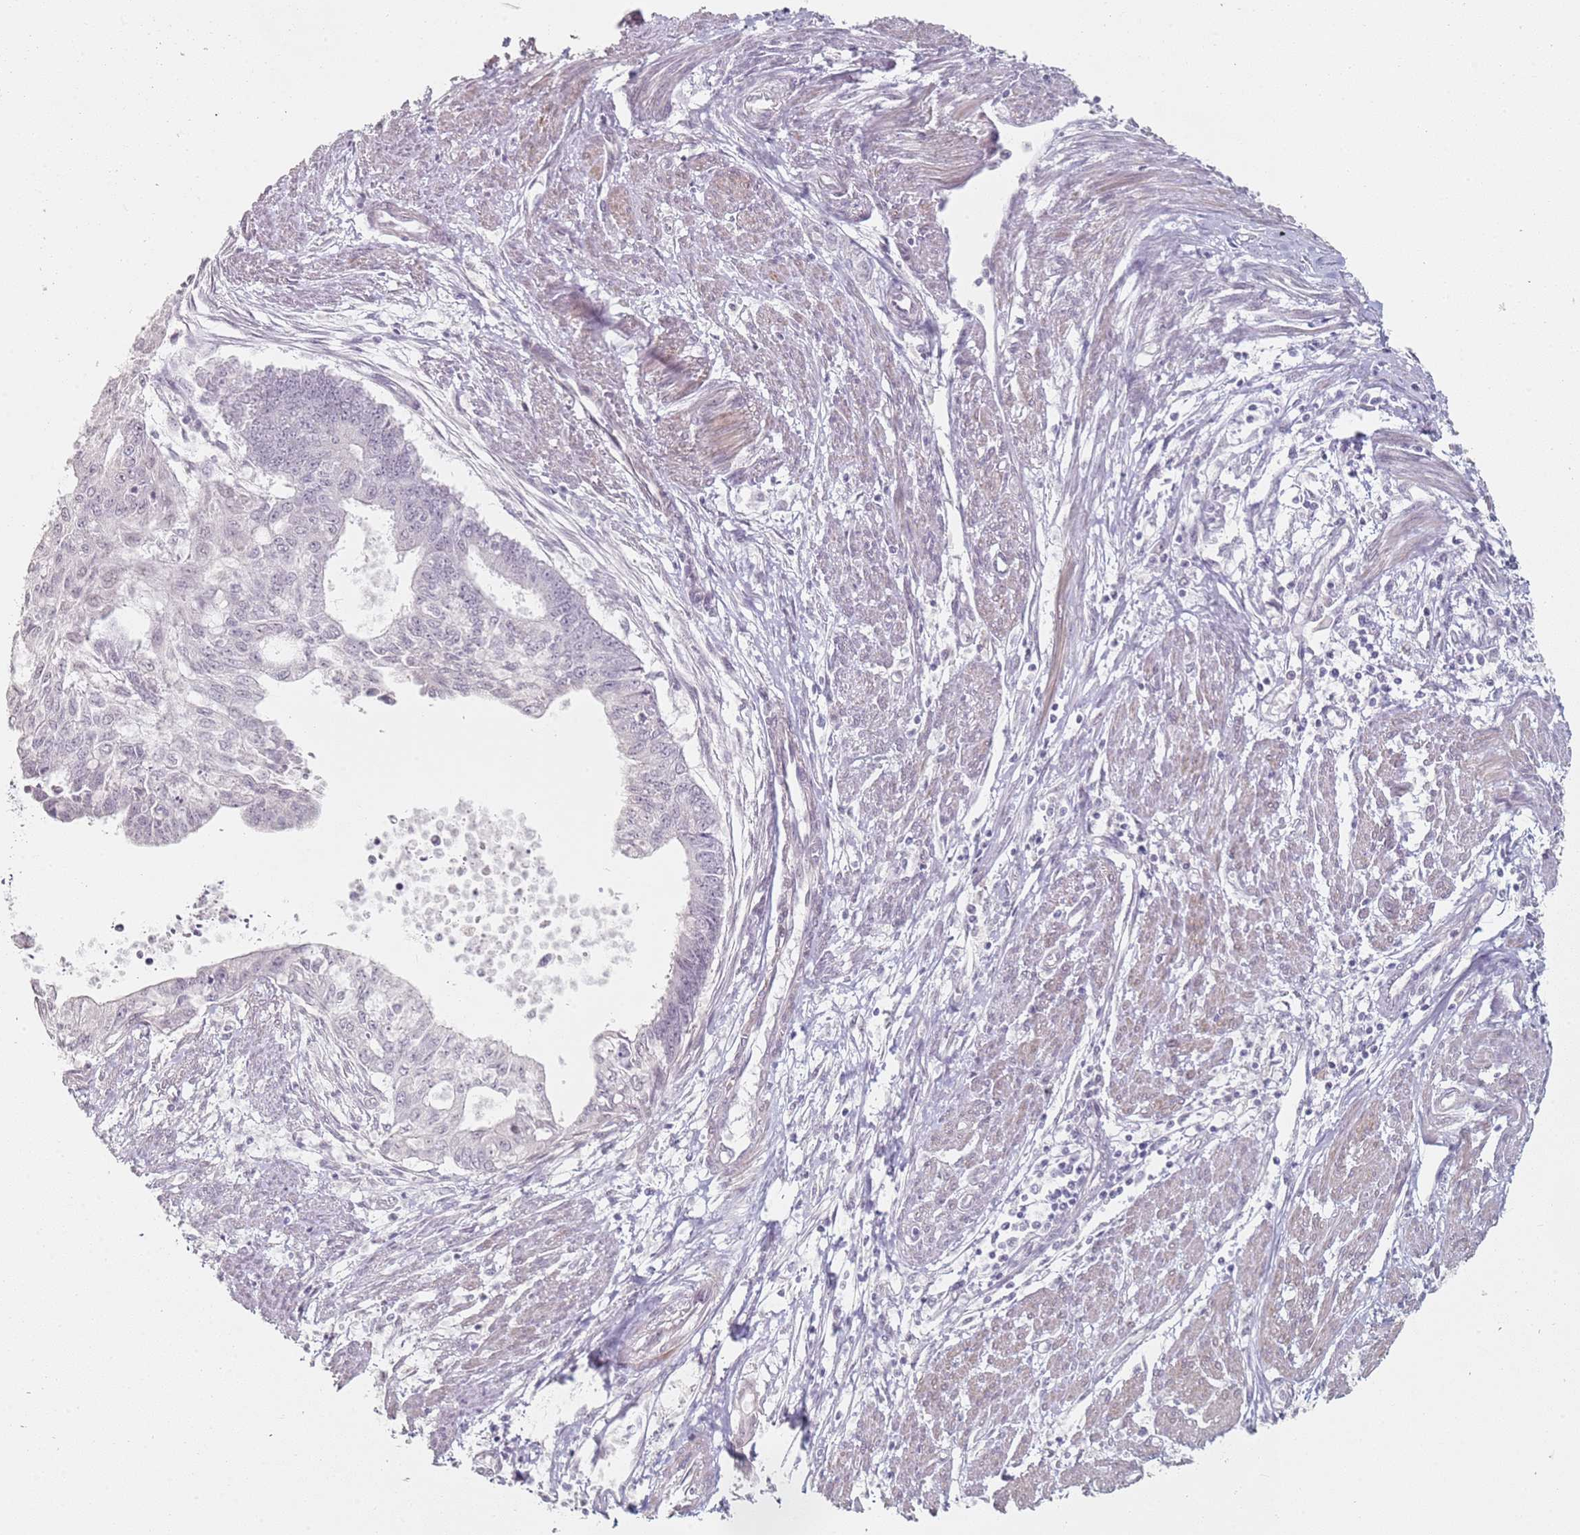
{"staining": {"intensity": "negative", "quantity": "none", "location": "none"}, "tissue": "endometrial cancer", "cell_type": "Tumor cells", "image_type": "cancer", "snomed": [{"axis": "morphology", "description": "Adenocarcinoma, NOS"}, {"axis": "topography", "description": "Endometrium"}], "caption": "This is a histopathology image of immunohistochemistry staining of endometrial cancer (adenocarcinoma), which shows no expression in tumor cells.", "gene": "DNAH11", "patient": {"sex": "female", "age": 73}}